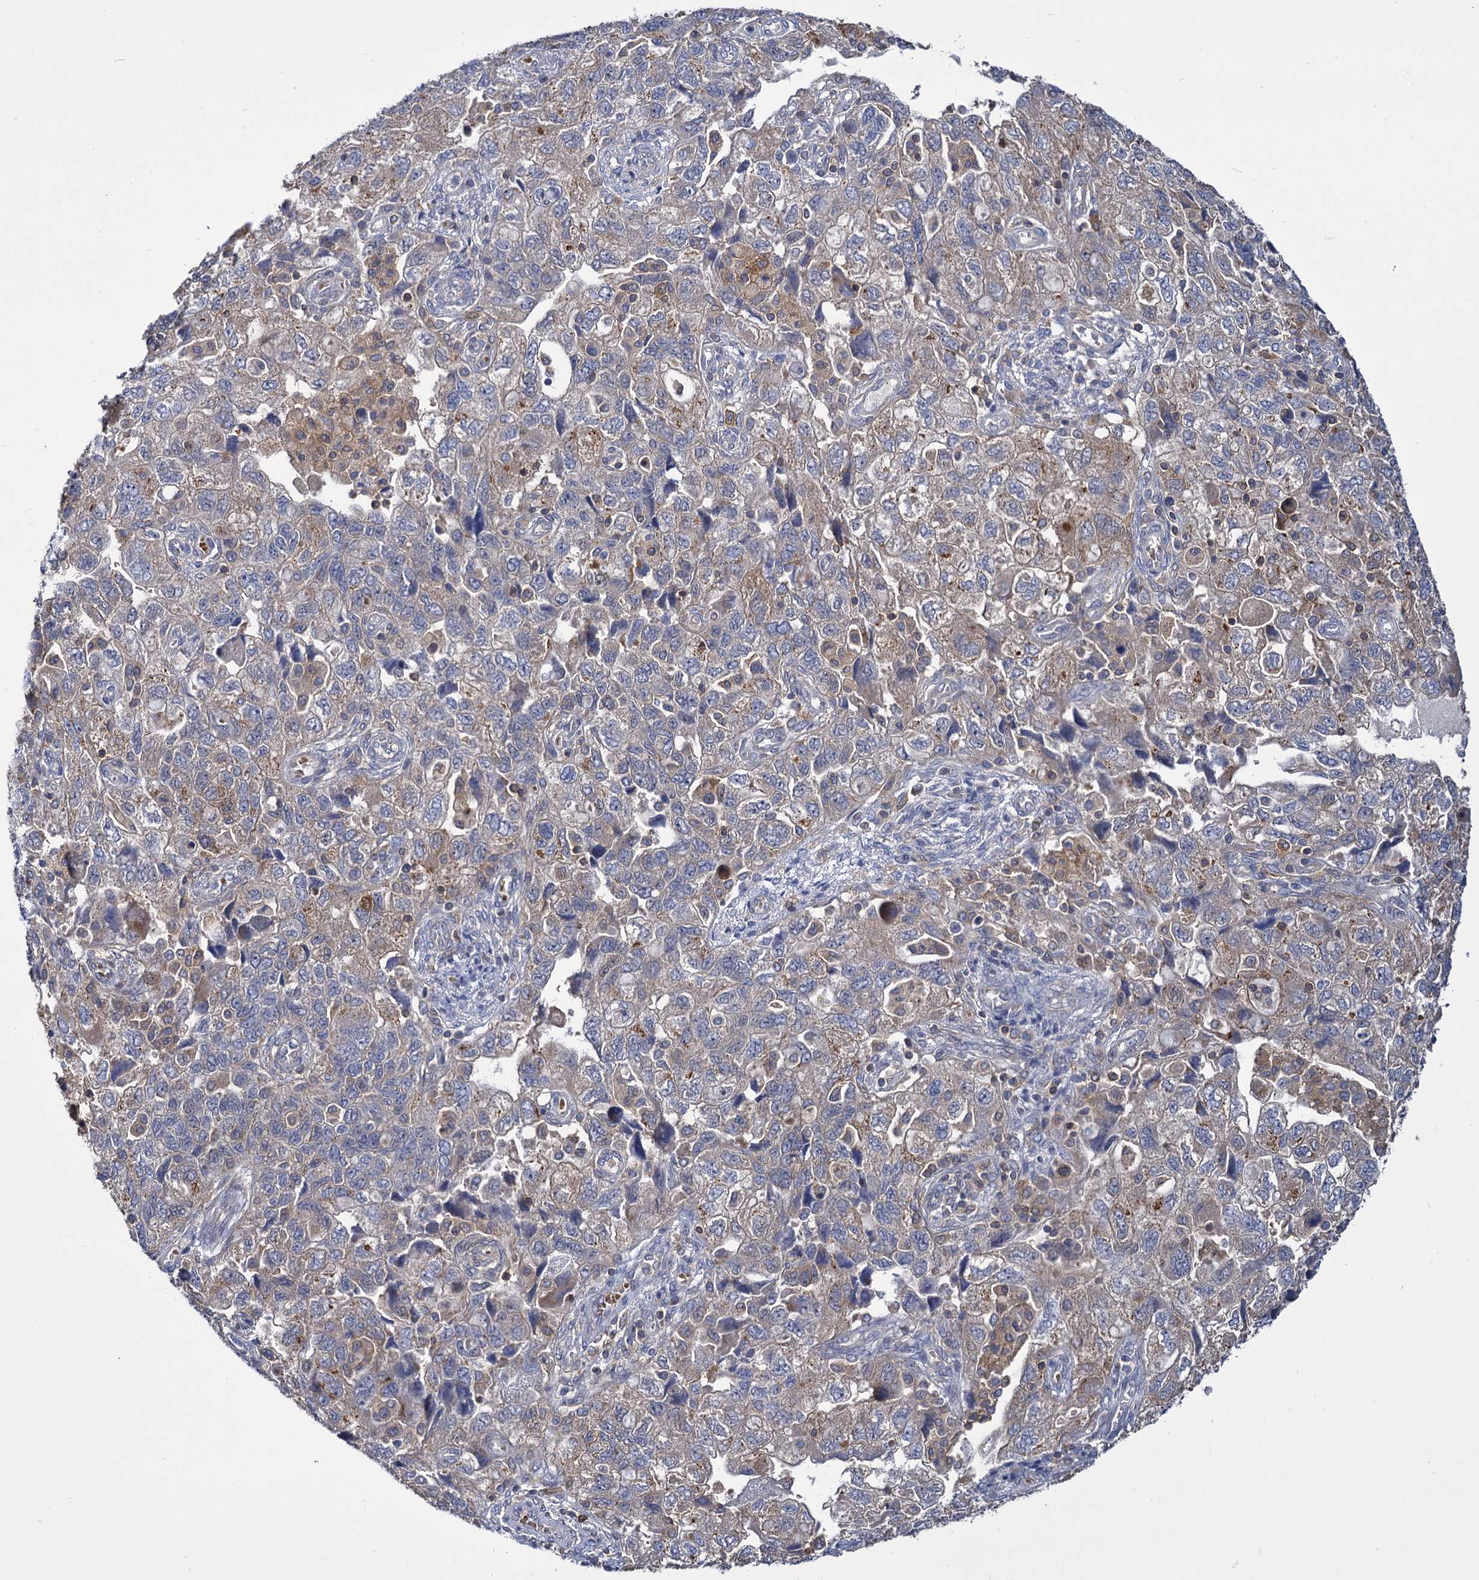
{"staining": {"intensity": "weak", "quantity": "<25%", "location": "cytoplasmic/membranous"}, "tissue": "ovarian cancer", "cell_type": "Tumor cells", "image_type": "cancer", "snomed": [{"axis": "morphology", "description": "Carcinoma, NOS"}, {"axis": "morphology", "description": "Cystadenocarcinoma, serous, NOS"}, {"axis": "topography", "description": "Ovary"}], "caption": "Protein analysis of ovarian carcinoma demonstrates no significant positivity in tumor cells.", "gene": "GCLC", "patient": {"sex": "female", "age": 69}}